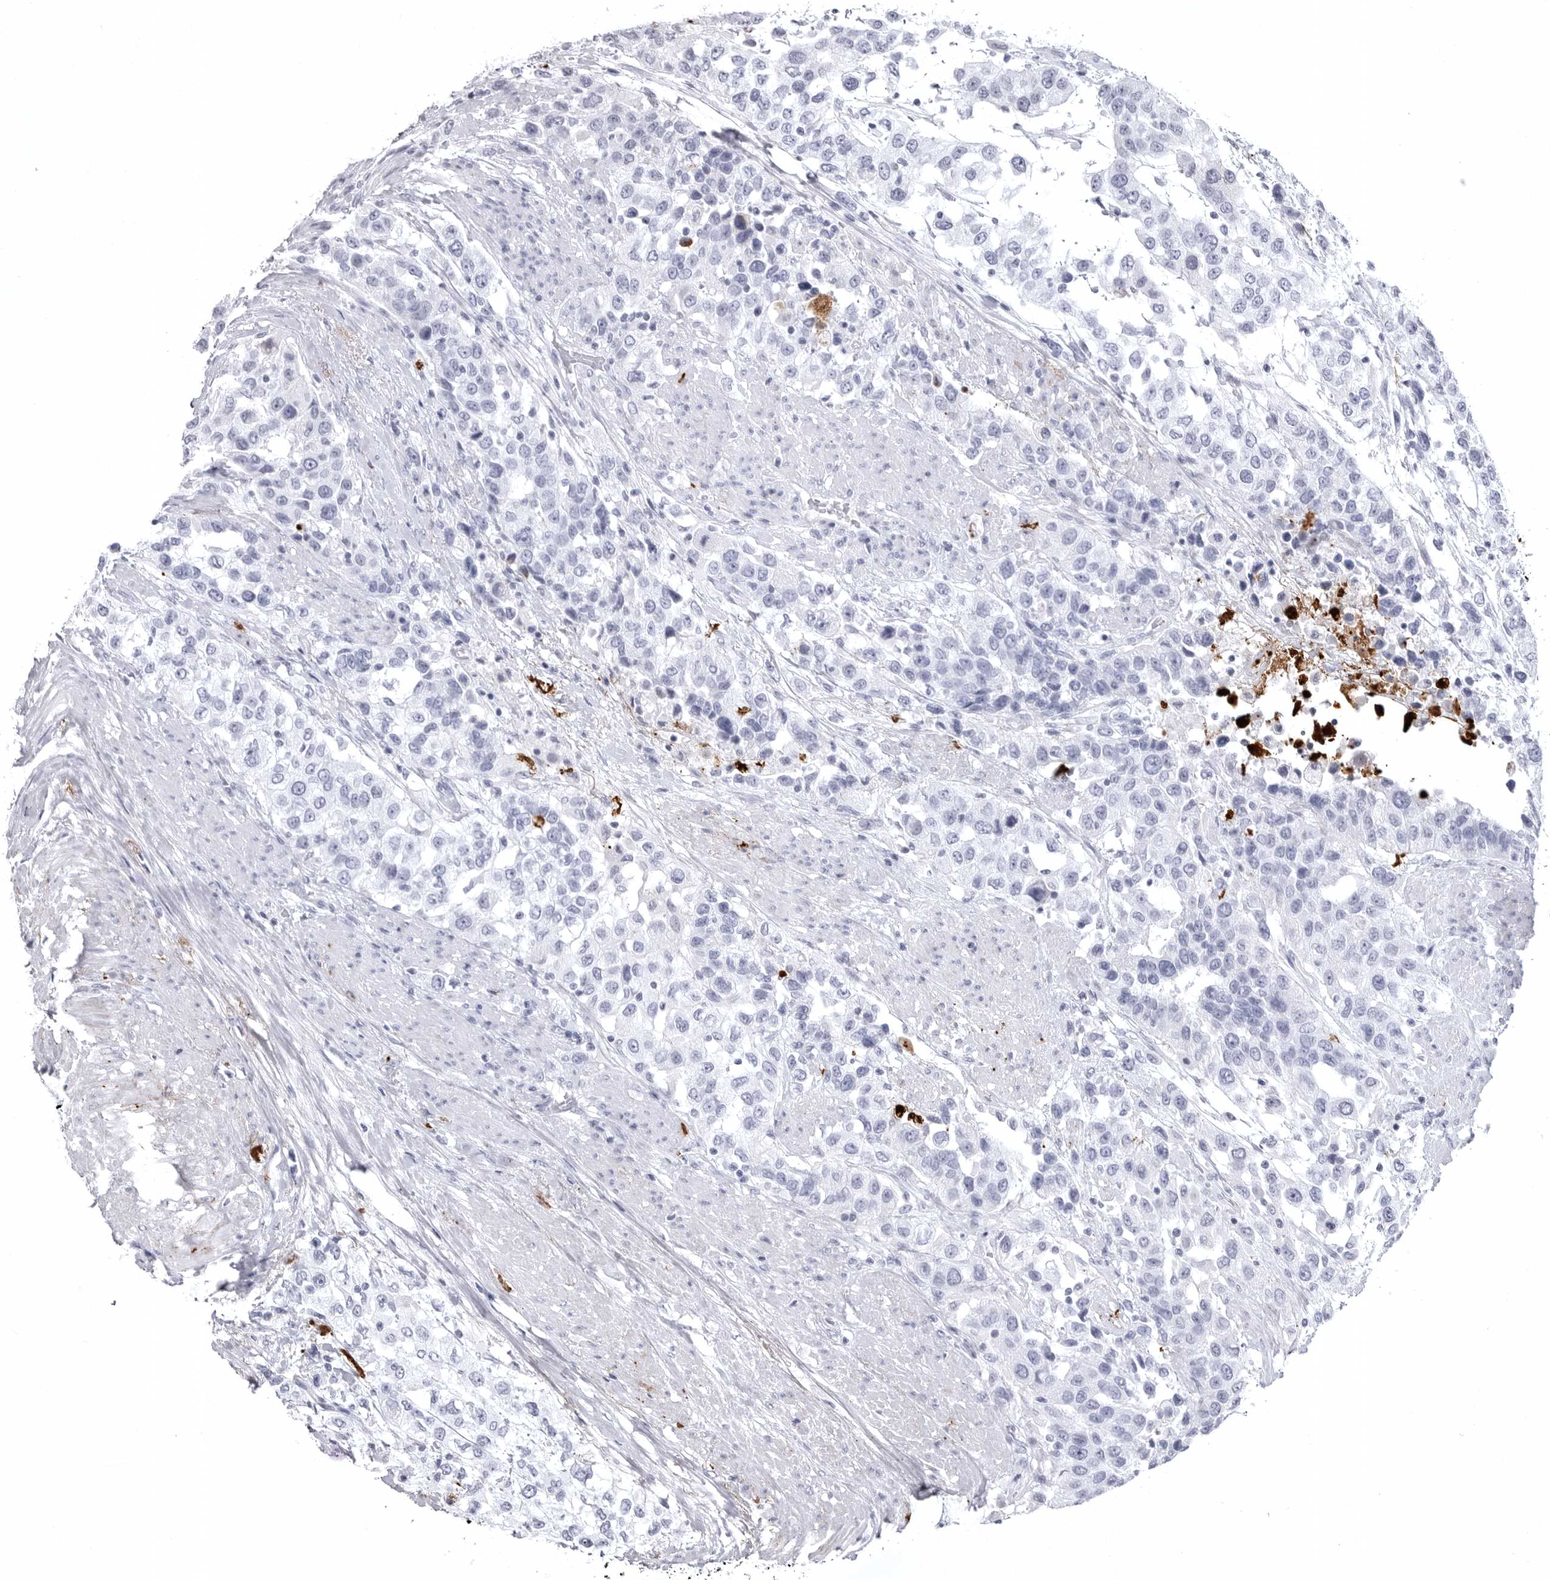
{"staining": {"intensity": "negative", "quantity": "none", "location": "none"}, "tissue": "urothelial cancer", "cell_type": "Tumor cells", "image_type": "cancer", "snomed": [{"axis": "morphology", "description": "Urothelial carcinoma, High grade"}, {"axis": "topography", "description": "Urinary bladder"}], "caption": "The micrograph reveals no significant staining in tumor cells of urothelial cancer.", "gene": "COL26A1", "patient": {"sex": "female", "age": 80}}